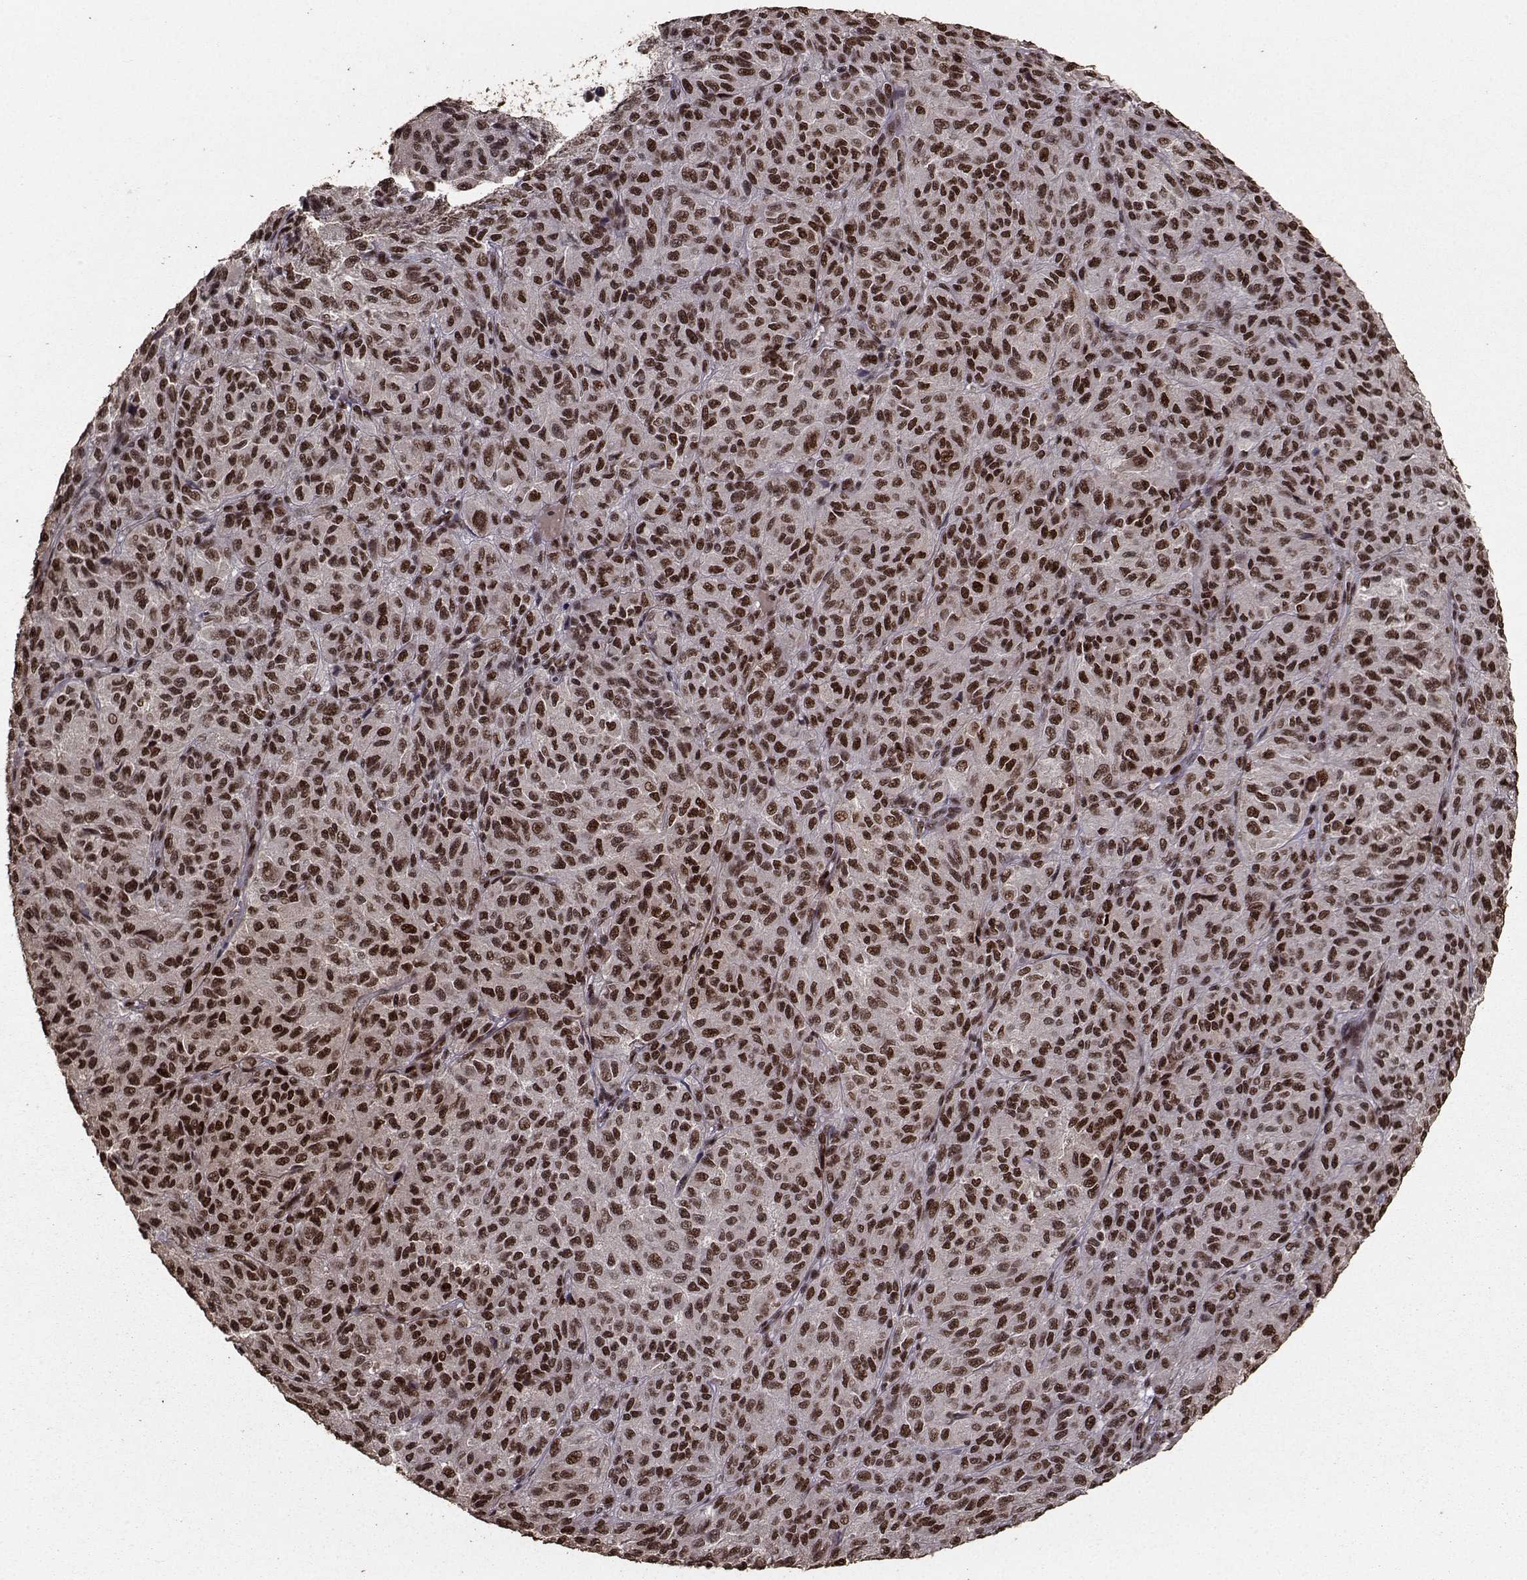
{"staining": {"intensity": "strong", "quantity": ">75%", "location": "nuclear"}, "tissue": "melanoma", "cell_type": "Tumor cells", "image_type": "cancer", "snomed": [{"axis": "morphology", "description": "Malignant melanoma, Metastatic site"}, {"axis": "topography", "description": "Brain"}], "caption": "Tumor cells demonstrate high levels of strong nuclear staining in approximately >75% of cells in melanoma.", "gene": "SF1", "patient": {"sex": "female", "age": 56}}